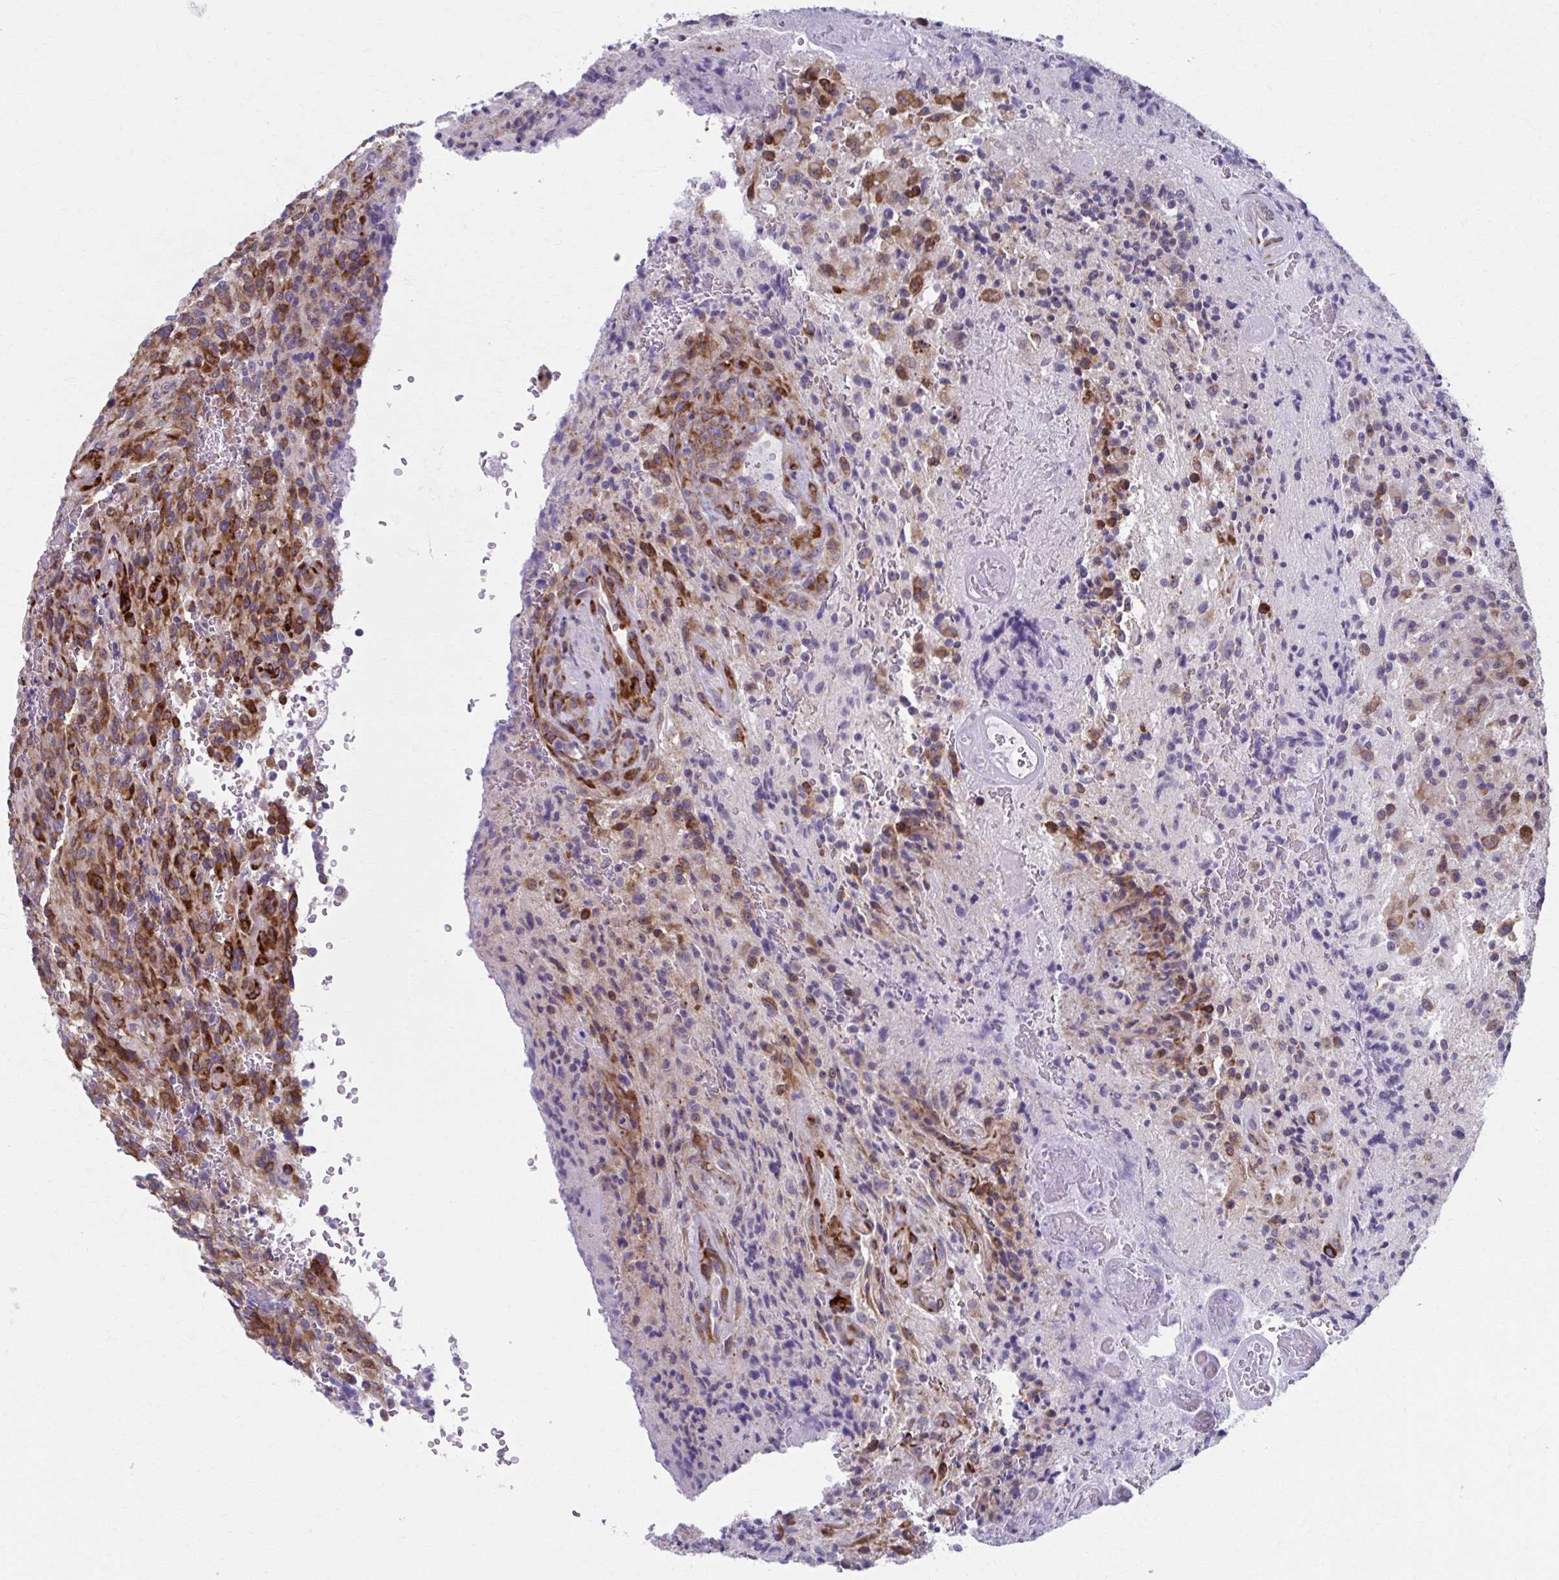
{"staining": {"intensity": "moderate", "quantity": "25%-75%", "location": "cytoplasmic/membranous"}, "tissue": "glioma", "cell_type": "Tumor cells", "image_type": "cancer", "snomed": [{"axis": "morphology", "description": "Normal tissue, NOS"}, {"axis": "morphology", "description": "Glioma, malignant, High grade"}, {"axis": "topography", "description": "Cerebral cortex"}], "caption": "A micrograph showing moderate cytoplasmic/membranous expression in about 25%-75% of tumor cells in glioma, as visualized by brown immunohistochemical staining.", "gene": "SPATS2L", "patient": {"sex": "male", "age": 56}}